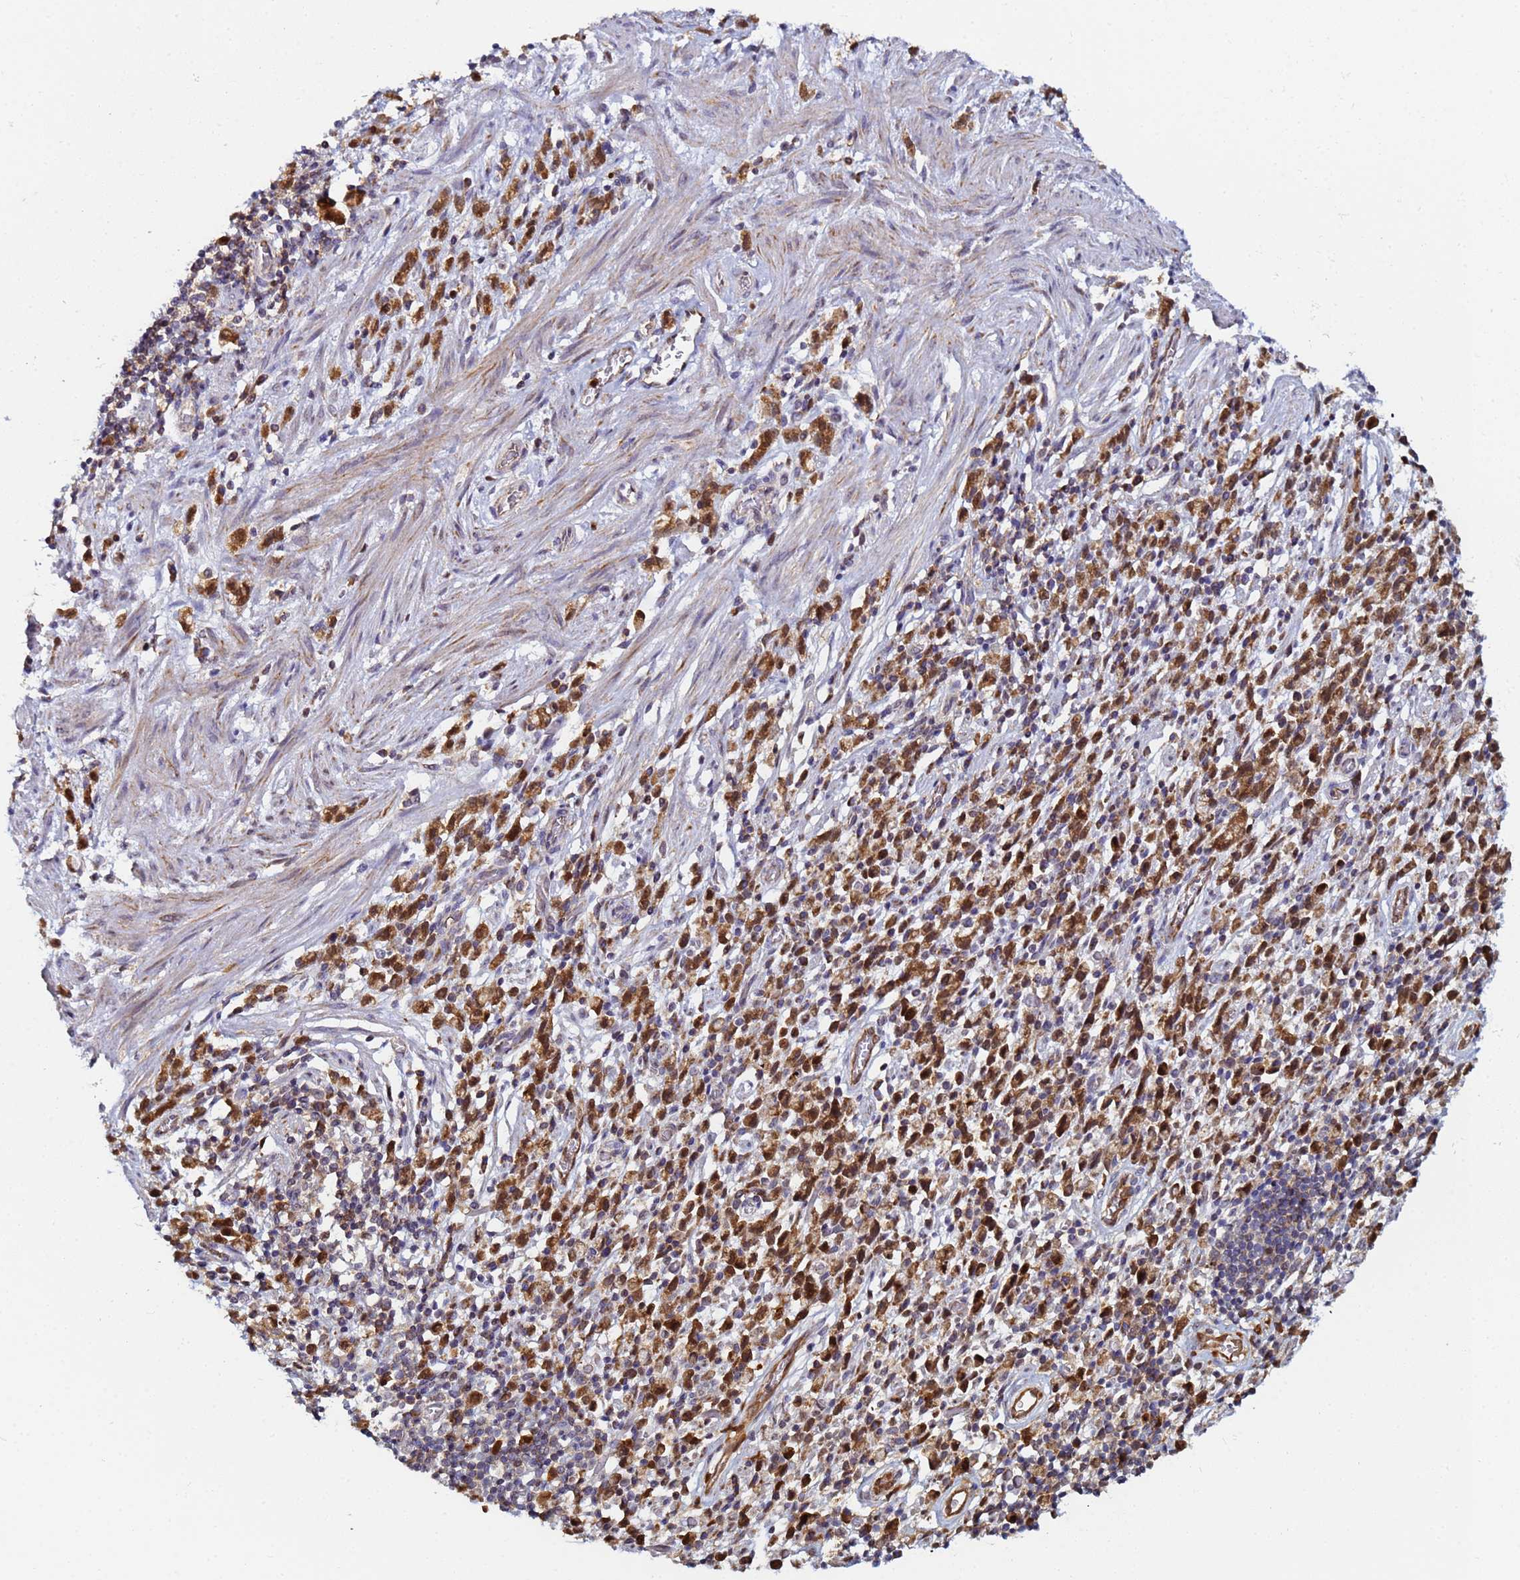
{"staining": {"intensity": "moderate", "quantity": ">75%", "location": "cytoplasmic/membranous,nuclear"}, "tissue": "stomach cancer", "cell_type": "Tumor cells", "image_type": "cancer", "snomed": [{"axis": "morphology", "description": "Adenocarcinoma, NOS"}, {"axis": "topography", "description": "Stomach"}], "caption": "Protein expression analysis of human stomach adenocarcinoma reveals moderate cytoplasmic/membranous and nuclear expression in approximately >75% of tumor cells. Using DAB (3,3'-diaminobenzidine) (brown) and hematoxylin (blue) stains, captured at high magnification using brightfield microscopy.", "gene": "CCDC127", "patient": {"sex": "male", "age": 77}}